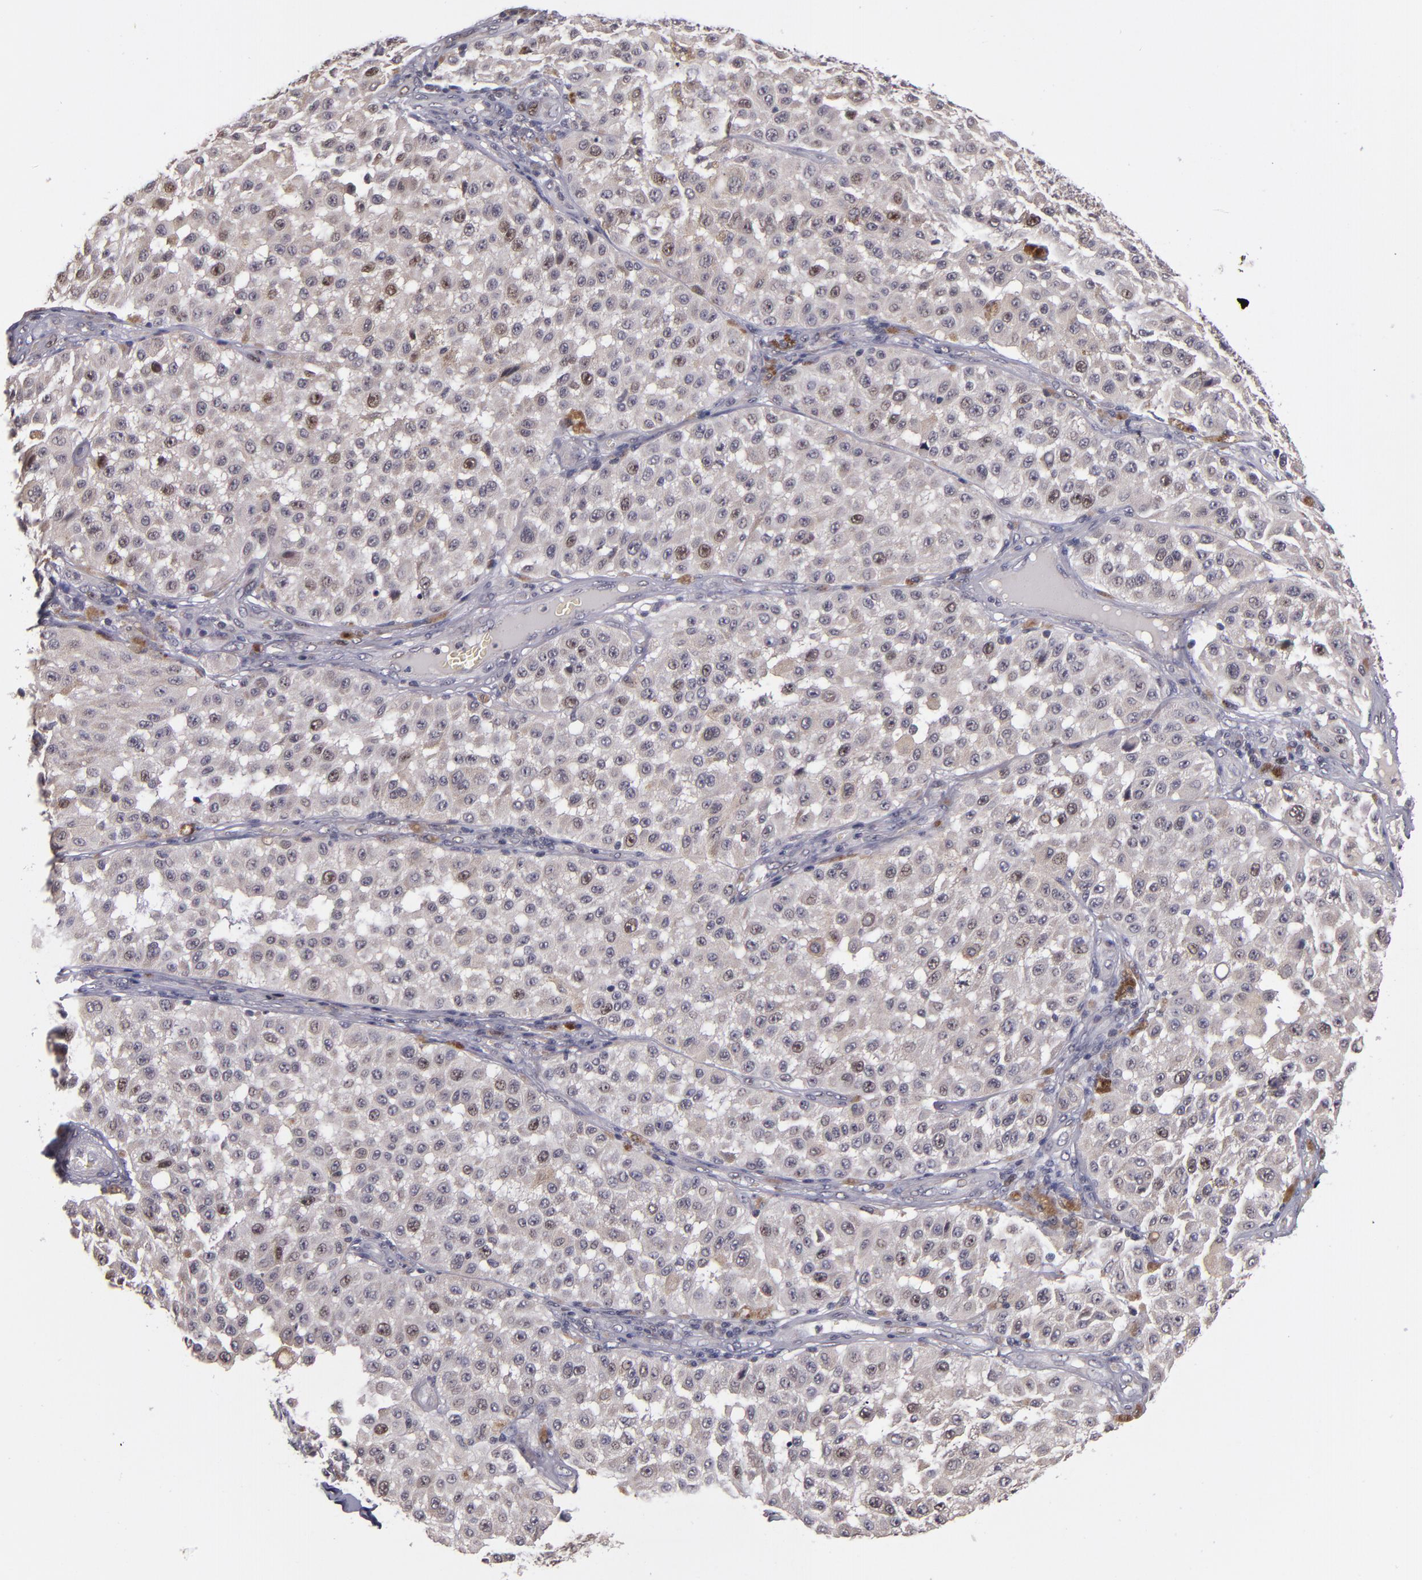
{"staining": {"intensity": "weak", "quantity": "<25%", "location": "nuclear"}, "tissue": "melanoma", "cell_type": "Tumor cells", "image_type": "cancer", "snomed": [{"axis": "morphology", "description": "Malignant melanoma, NOS"}, {"axis": "topography", "description": "Skin"}], "caption": "Human melanoma stained for a protein using immunohistochemistry demonstrates no staining in tumor cells.", "gene": "CDC7", "patient": {"sex": "female", "age": 64}}